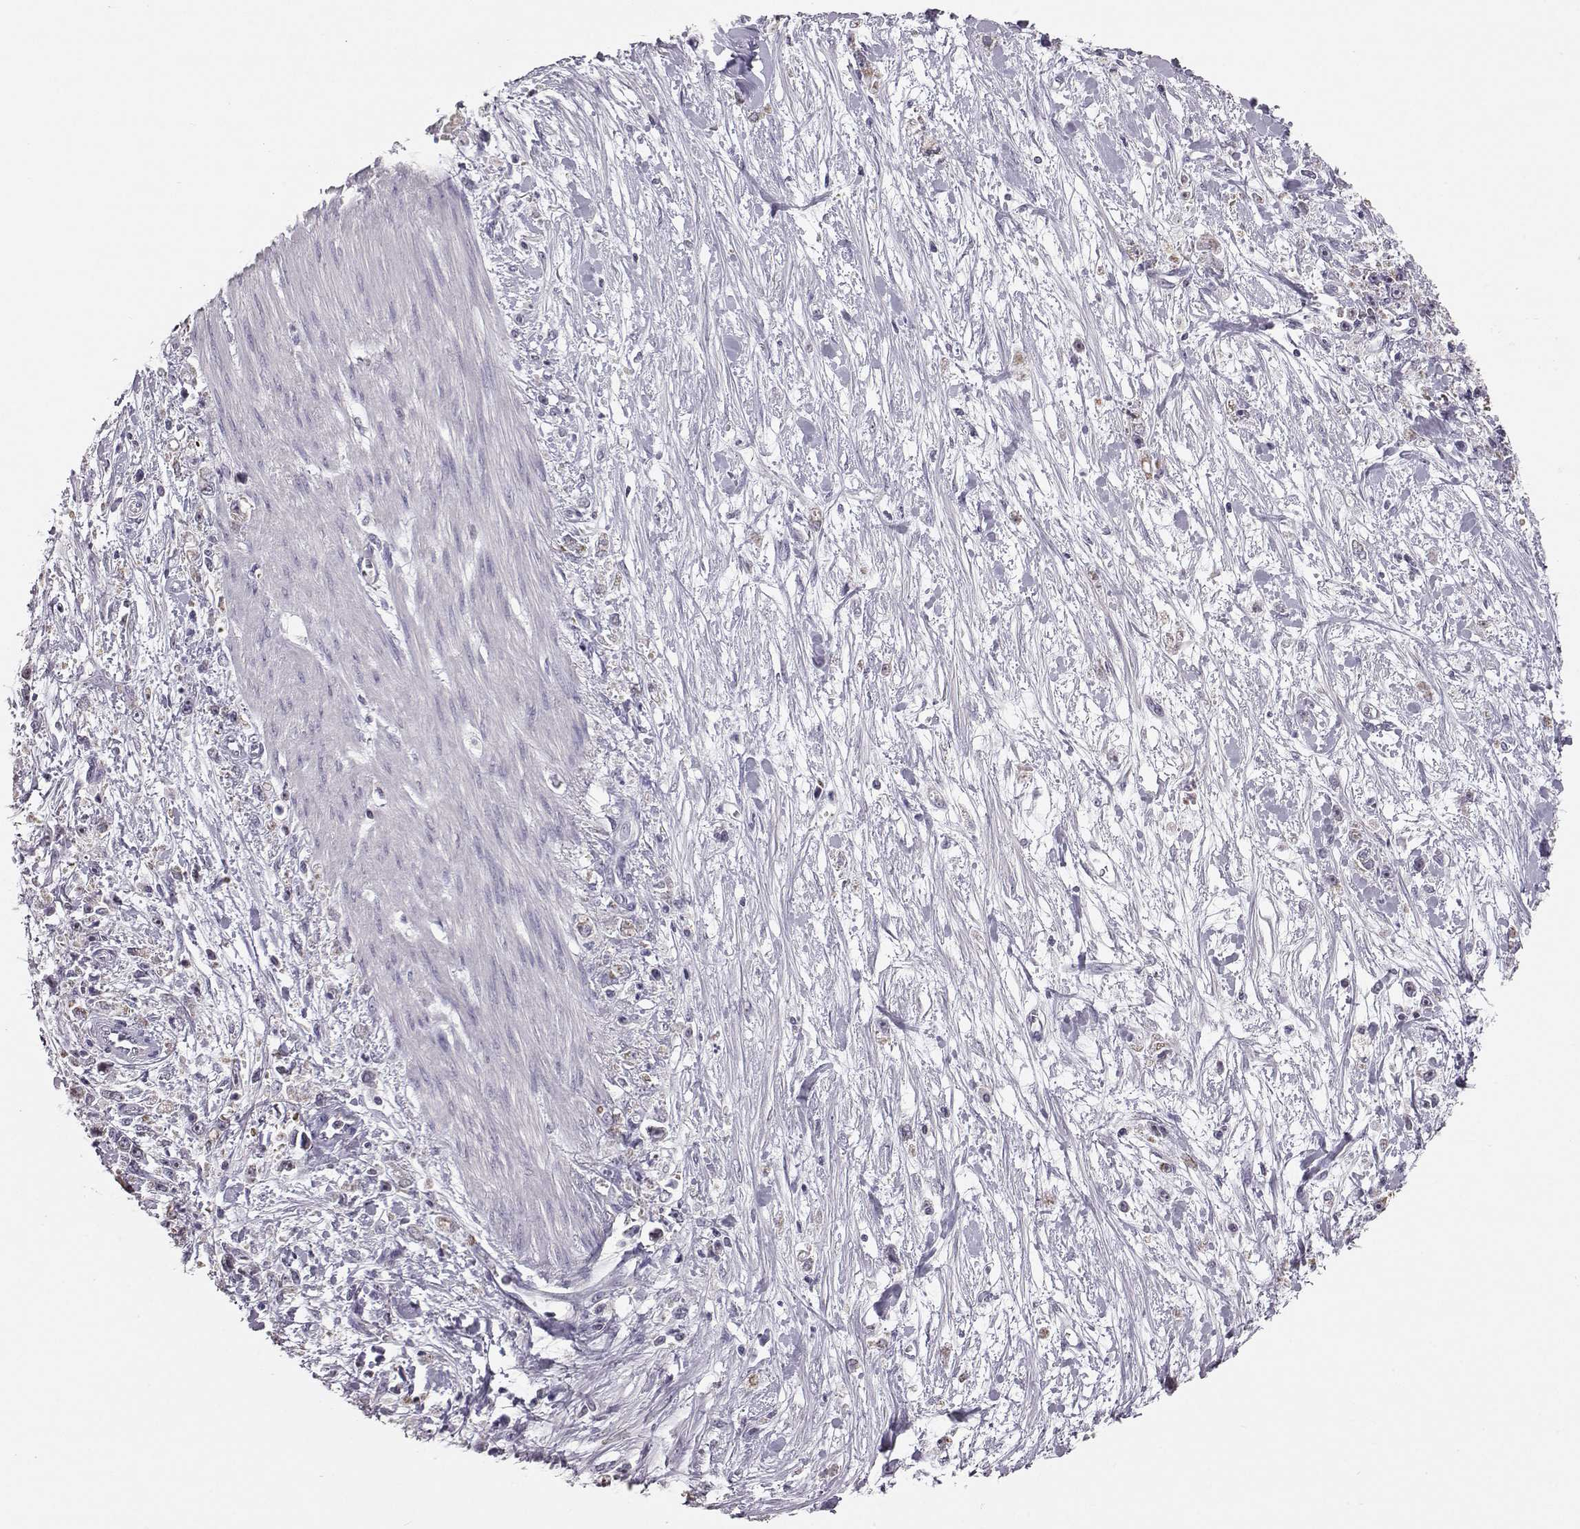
{"staining": {"intensity": "negative", "quantity": "none", "location": "none"}, "tissue": "stomach cancer", "cell_type": "Tumor cells", "image_type": "cancer", "snomed": [{"axis": "morphology", "description": "Adenocarcinoma, NOS"}, {"axis": "topography", "description": "Stomach"}], "caption": "There is no significant staining in tumor cells of stomach adenocarcinoma.", "gene": "ALDH3A1", "patient": {"sex": "female", "age": 59}}